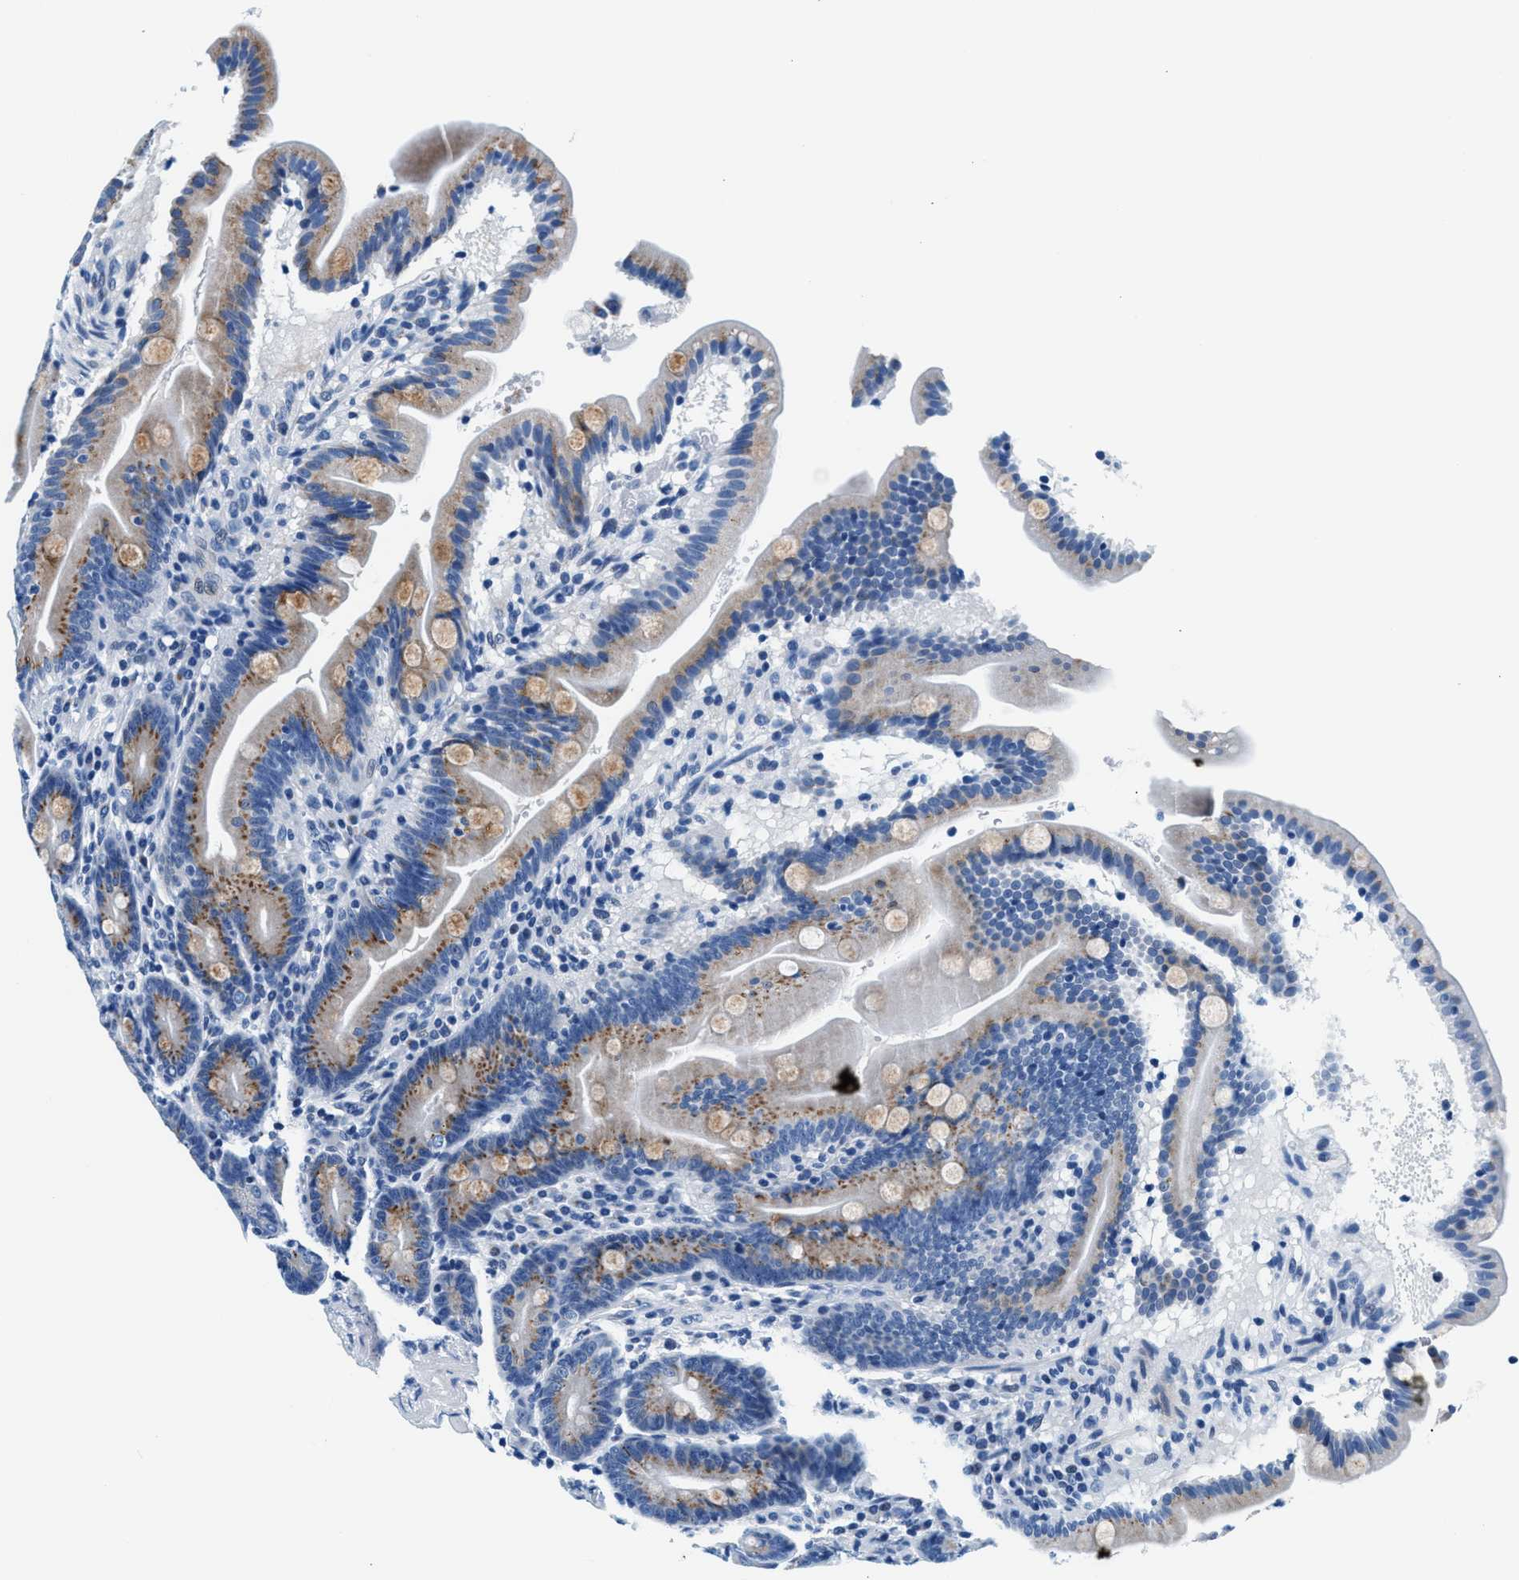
{"staining": {"intensity": "moderate", "quantity": "<25%", "location": "cytoplasmic/membranous"}, "tissue": "duodenum", "cell_type": "Glandular cells", "image_type": "normal", "snomed": [{"axis": "morphology", "description": "Normal tissue, NOS"}, {"axis": "topography", "description": "Duodenum"}], "caption": "Immunohistochemistry image of normal human duodenum stained for a protein (brown), which shows low levels of moderate cytoplasmic/membranous positivity in approximately <25% of glandular cells.", "gene": "VPS53", "patient": {"sex": "male", "age": 54}}